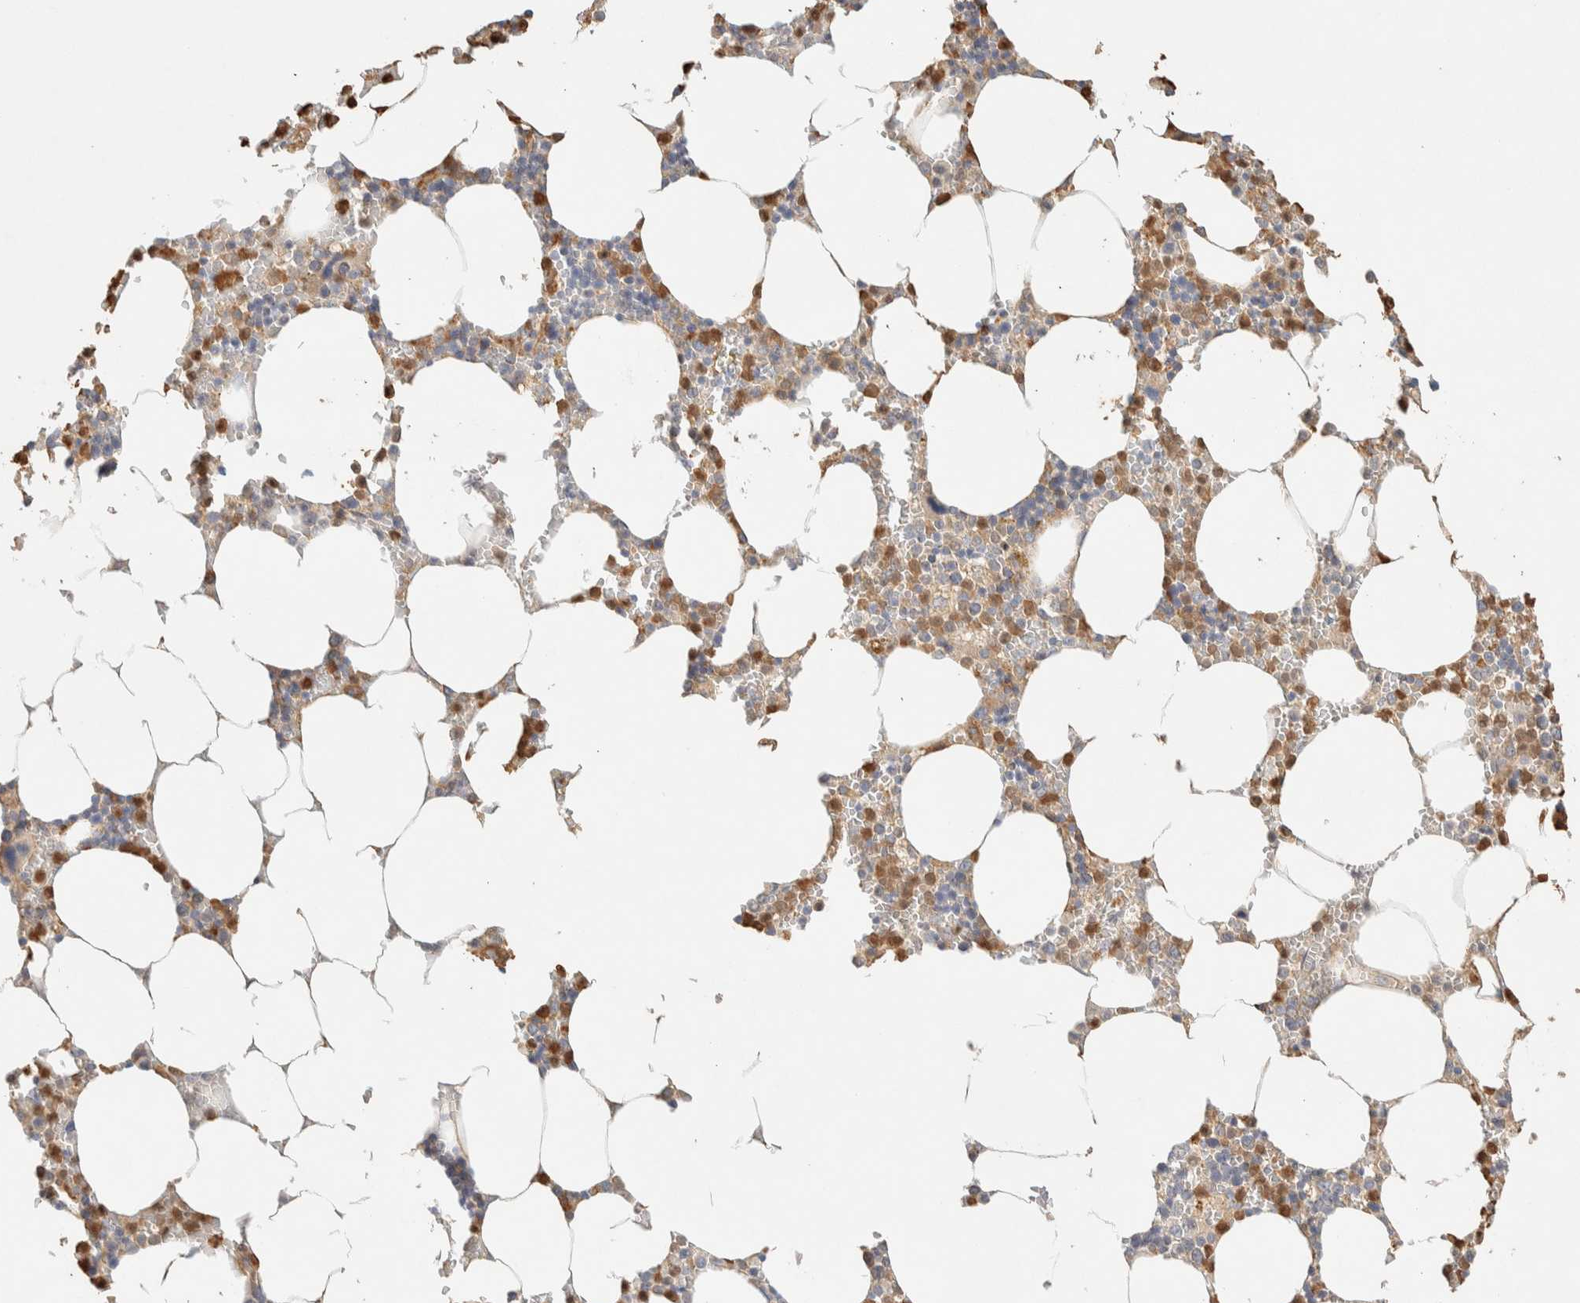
{"staining": {"intensity": "moderate", "quantity": "25%-75%", "location": "cytoplasmic/membranous"}, "tissue": "bone marrow", "cell_type": "Hematopoietic cells", "image_type": "normal", "snomed": [{"axis": "morphology", "description": "Normal tissue, NOS"}, {"axis": "topography", "description": "Bone marrow"}], "caption": "Protein analysis of benign bone marrow demonstrates moderate cytoplasmic/membranous expression in about 25%-75% of hematopoietic cells.", "gene": "TTC3", "patient": {"sex": "male", "age": 70}}